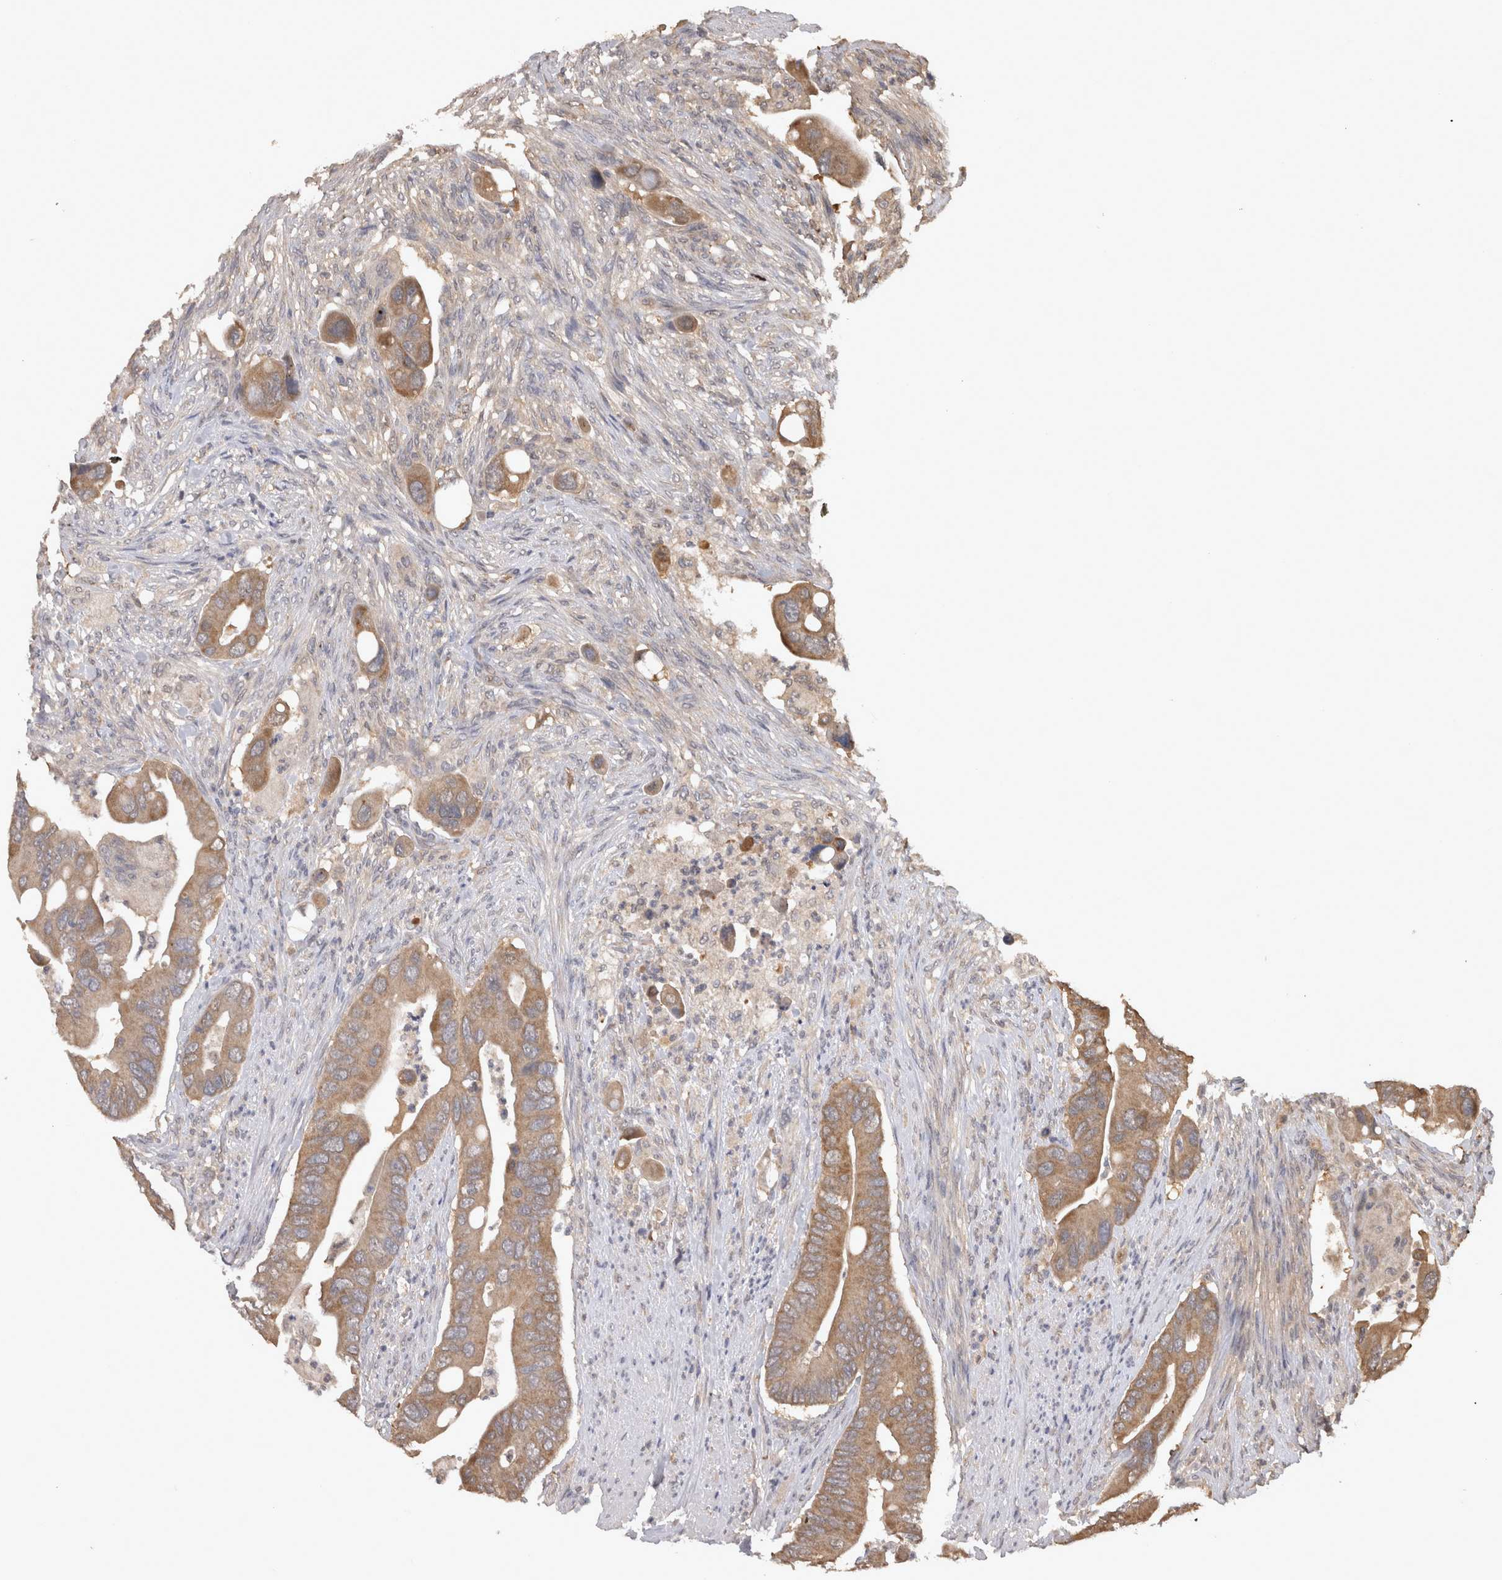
{"staining": {"intensity": "weak", "quantity": ">75%", "location": "cytoplasmic/membranous"}, "tissue": "colorectal cancer", "cell_type": "Tumor cells", "image_type": "cancer", "snomed": [{"axis": "morphology", "description": "Adenocarcinoma, NOS"}, {"axis": "topography", "description": "Rectum"}], "caption": "High-power microscopy captured an IHC micrograph of colorectal adenocarcinoma, revealing weak cytoplasmic/membranous expression in about >75% of tumor cells.", "gene": "PREP", "patient": {"sex": "female", "age": 57}}